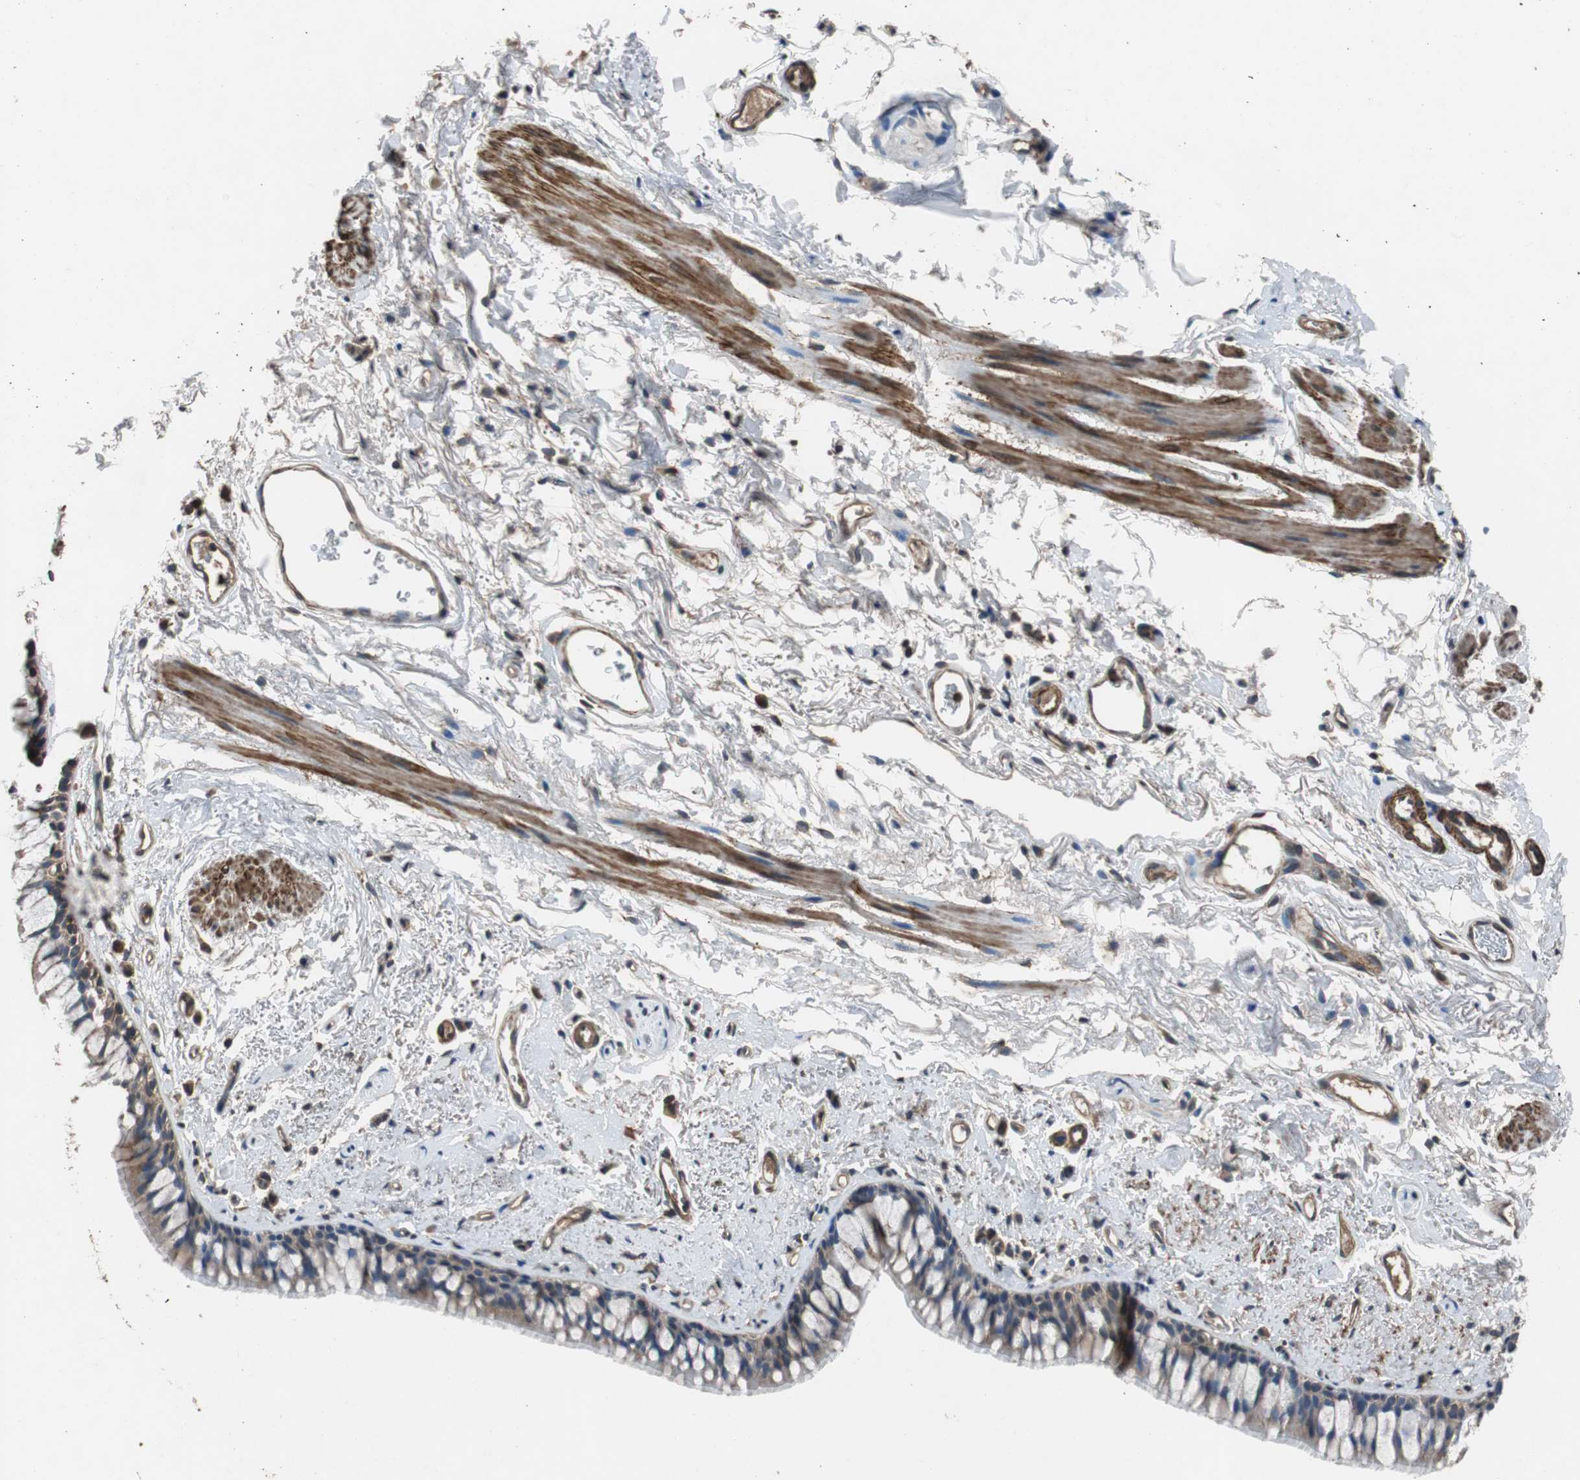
{"staining": {"intensity": "moderate", "quantity": ">75%", "location": "cytoplasmic/membranous"}, "tissue": "bronchus", "cell_type": "Respiratory epithelial cells", "image_type": "normal", "snomed": [{"axis": "morphology", "description": "Normal tissue, NOS"}, {"axis": "topography", "description": "Bronchus"}], "caption": "This photomicrograph displays normal bronchus stained with IHC to label a protein in brown. The cytoplasmic/membranous of respiratory epithelial cells show moderate positivity for the protein. Nuclei are counter-stained blue.", "gene": "PITRM1", "patient": {"sex": "female", "age": 73}}